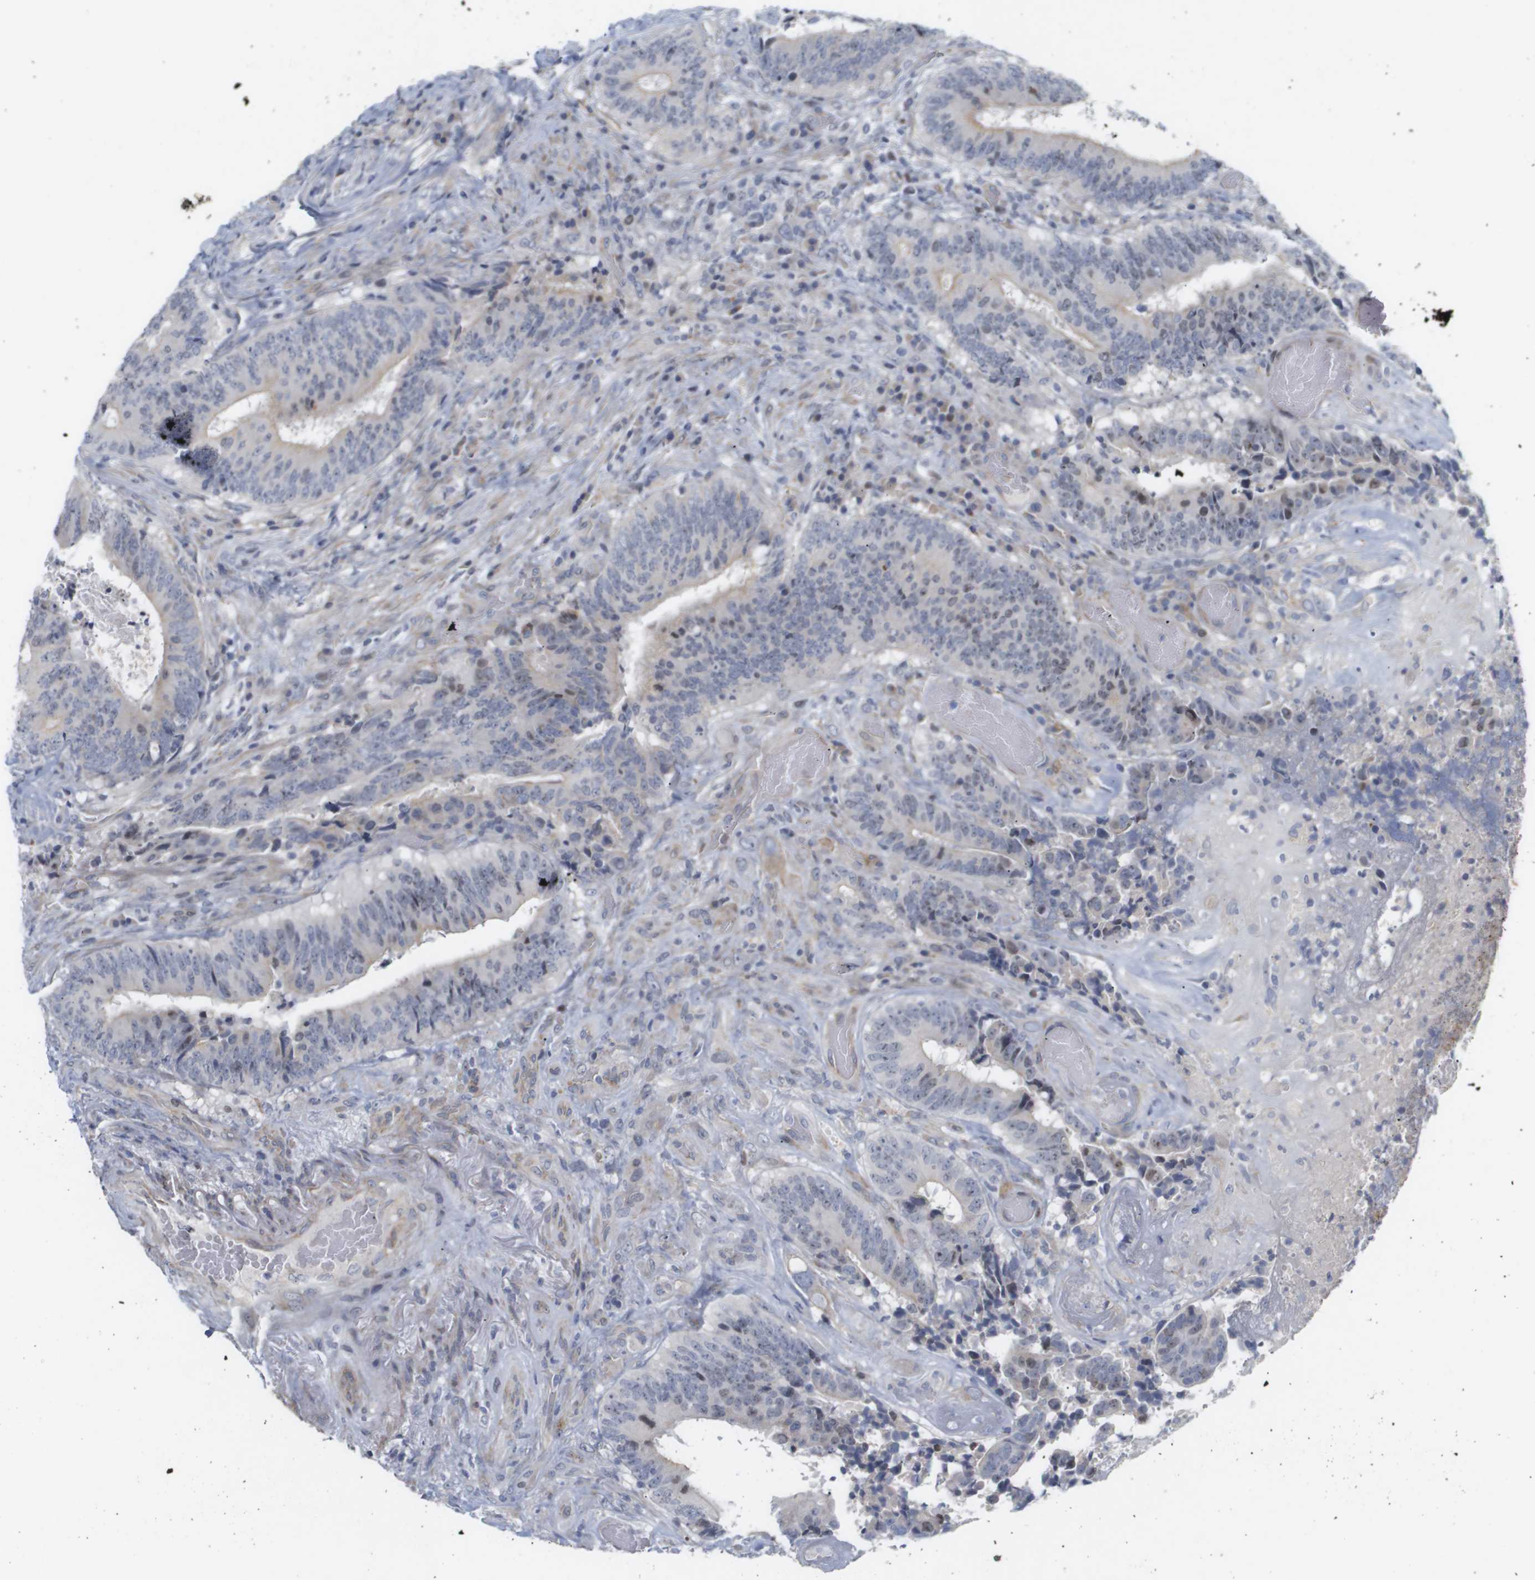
{"staining": {"intensity": "weak", "quantity": "<25%", "location": "cytoplasmic/membranous"}, "tissue": "colorectal cancer", "cell_type": "Tumor cells", "image_type": "cancer", "snomed": [{"axis": "morphology", "description": "Adenocarcinoma, NOS"}, {"axis": "topography", "description": "Rectum"}], "caption": "Human colorectal cancer stained for a protein using immunohistochemistry shows no positivity in tumor cells.", "gene": "CYB561", "patient": {"sex": "male", "age": 72}}